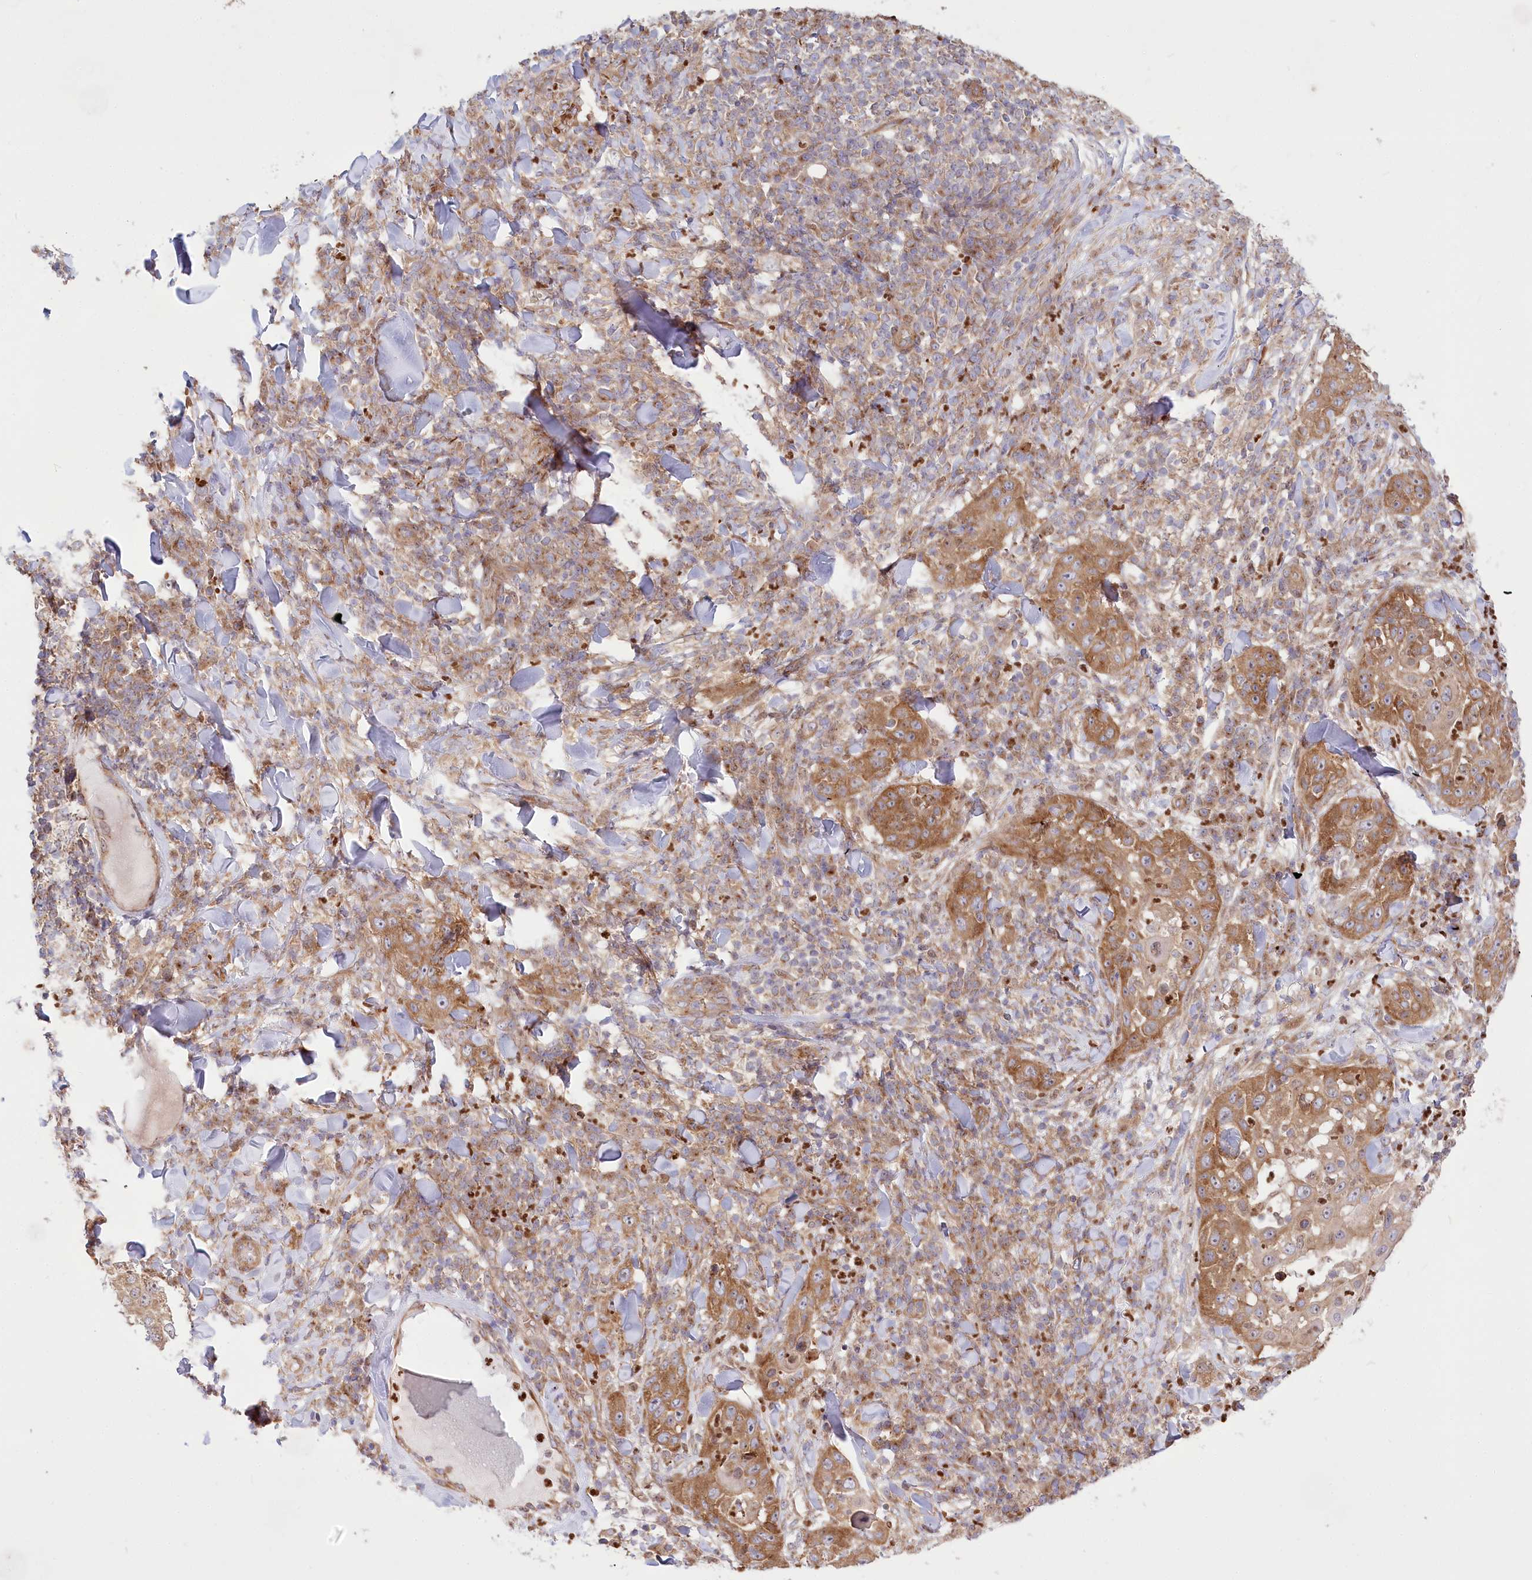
{"staining": {"intensity": "moderate", "quantity": ">75%", "location": "cytoplasmic/membranous"}, "tissue": "skin cancer", "cell_type": "Tumor cells", "image_type": "cancer", "snomed": [{"axis": "morphology", "description": "Squamous cell carcinoma, NOS"}, {"axis": "topography", "description": "Skin"}], "caption": "Immunohistochemical staining of human squamous cell carcinoma (skin) shows medium levels of moderate cytoplasmic/membranous protein positivity in approximately >75% of tumor cells.", "gene": "COMMD3", "patient": {"sex": "female", "age": 44}}